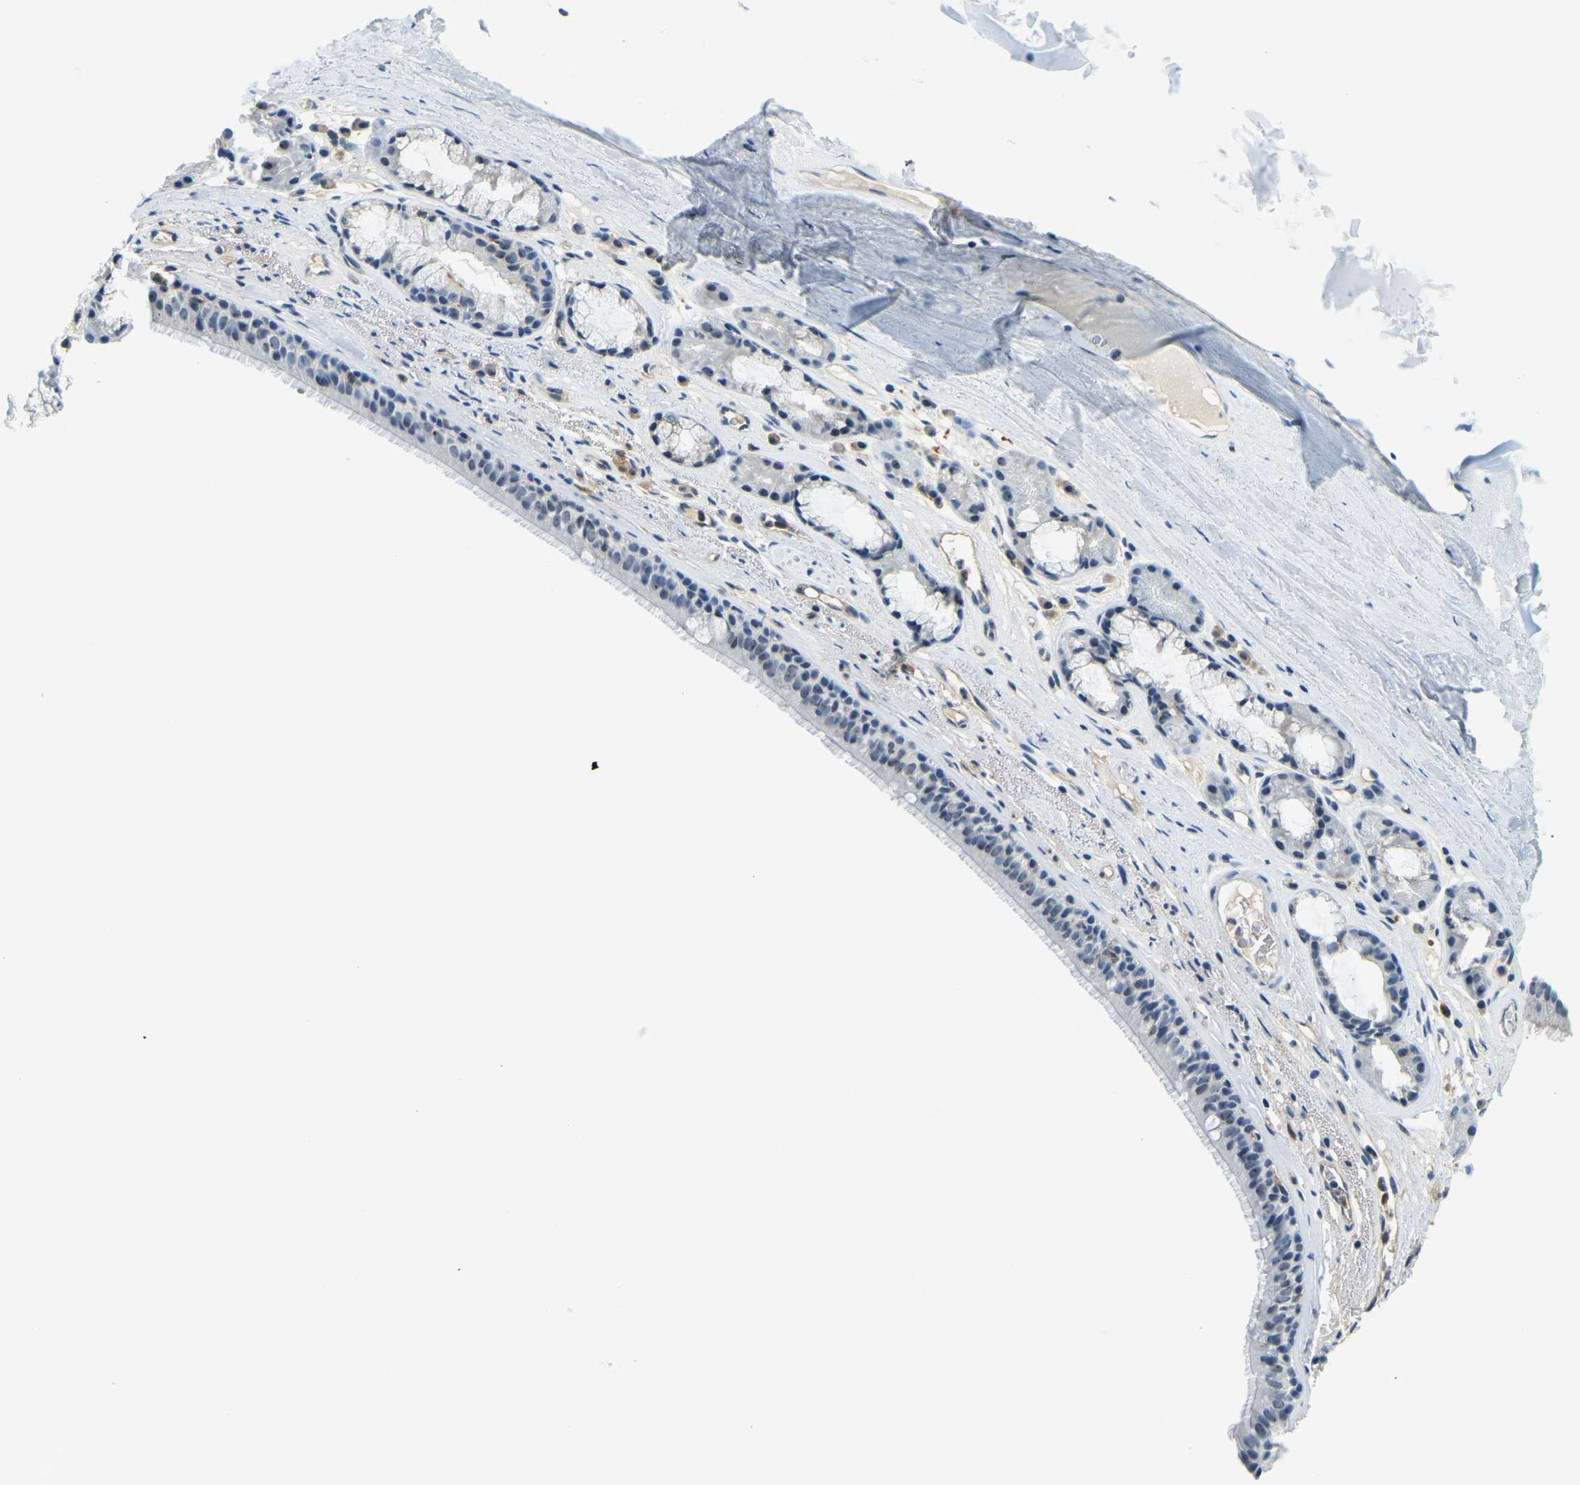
{"staining": {"intensity": "weak", "quantity": "<25%", "location": "nuclear"}, "tissue": "bronchus", "cell_type": "Respiratory epithelial cells", "image_type": "normal", "snomed": [{"axis": "morphology", "description": "Normal tissue, NOS"}, {"axis": "topography", "description": "Cartilage tissue"}], "caption": "High power microscopy image of an IHC histopathology image of benign bronchus, revealing no significant expression in respiratory epithelial cells.", "gene": "RRP1", "patient": {"sex": "female", "age": 63}}